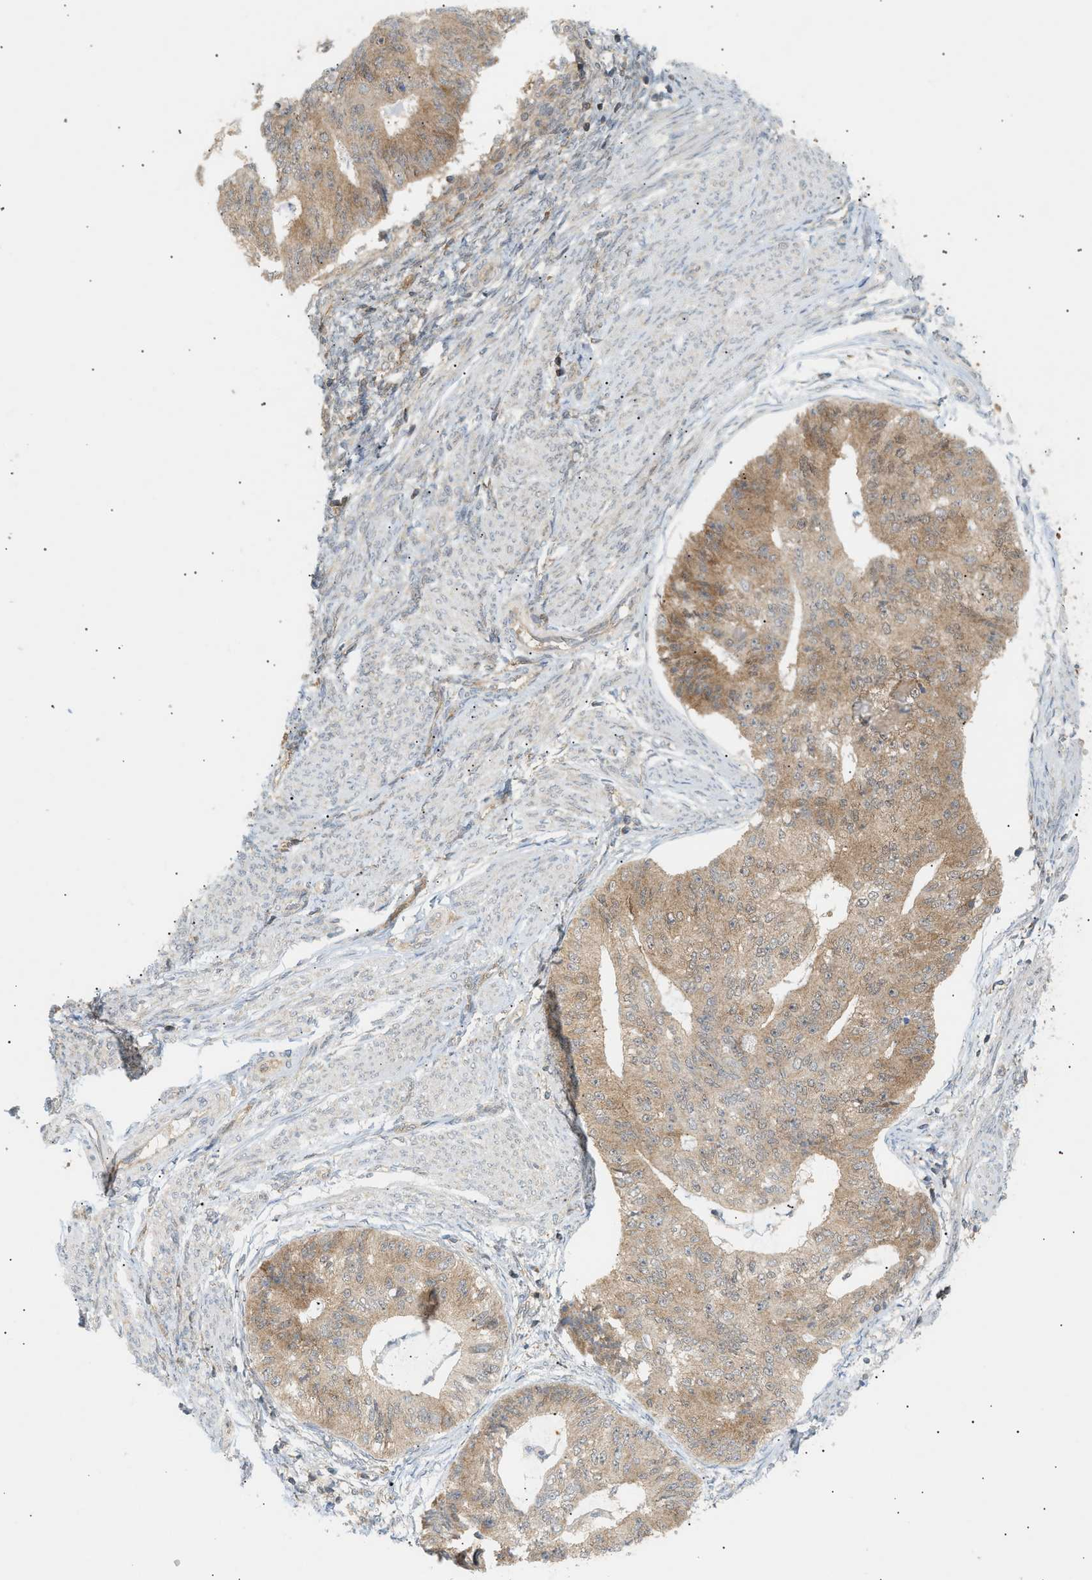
{"staining": {"intensity": "moderate", "quantity": "25%-75%", "location": "cytoplasmic/membranous"}, "tissue": "endometrial cancer", "cell_type": "Tumor cells", "image_type": "cancer", "snomed": [{"axis": "morphology", "description": "Adenocarcinoma, NOS"}, {"axis": "topography", "description": "Endometrium"}], "caption": "Adenocarcinoma (endometrial) tissue reveals moderate cytoplasmic/membranous staining in about 25%-75% of tumor cells", "gene": "SHC1", "patient": {"sex": "female", "age": 32}}